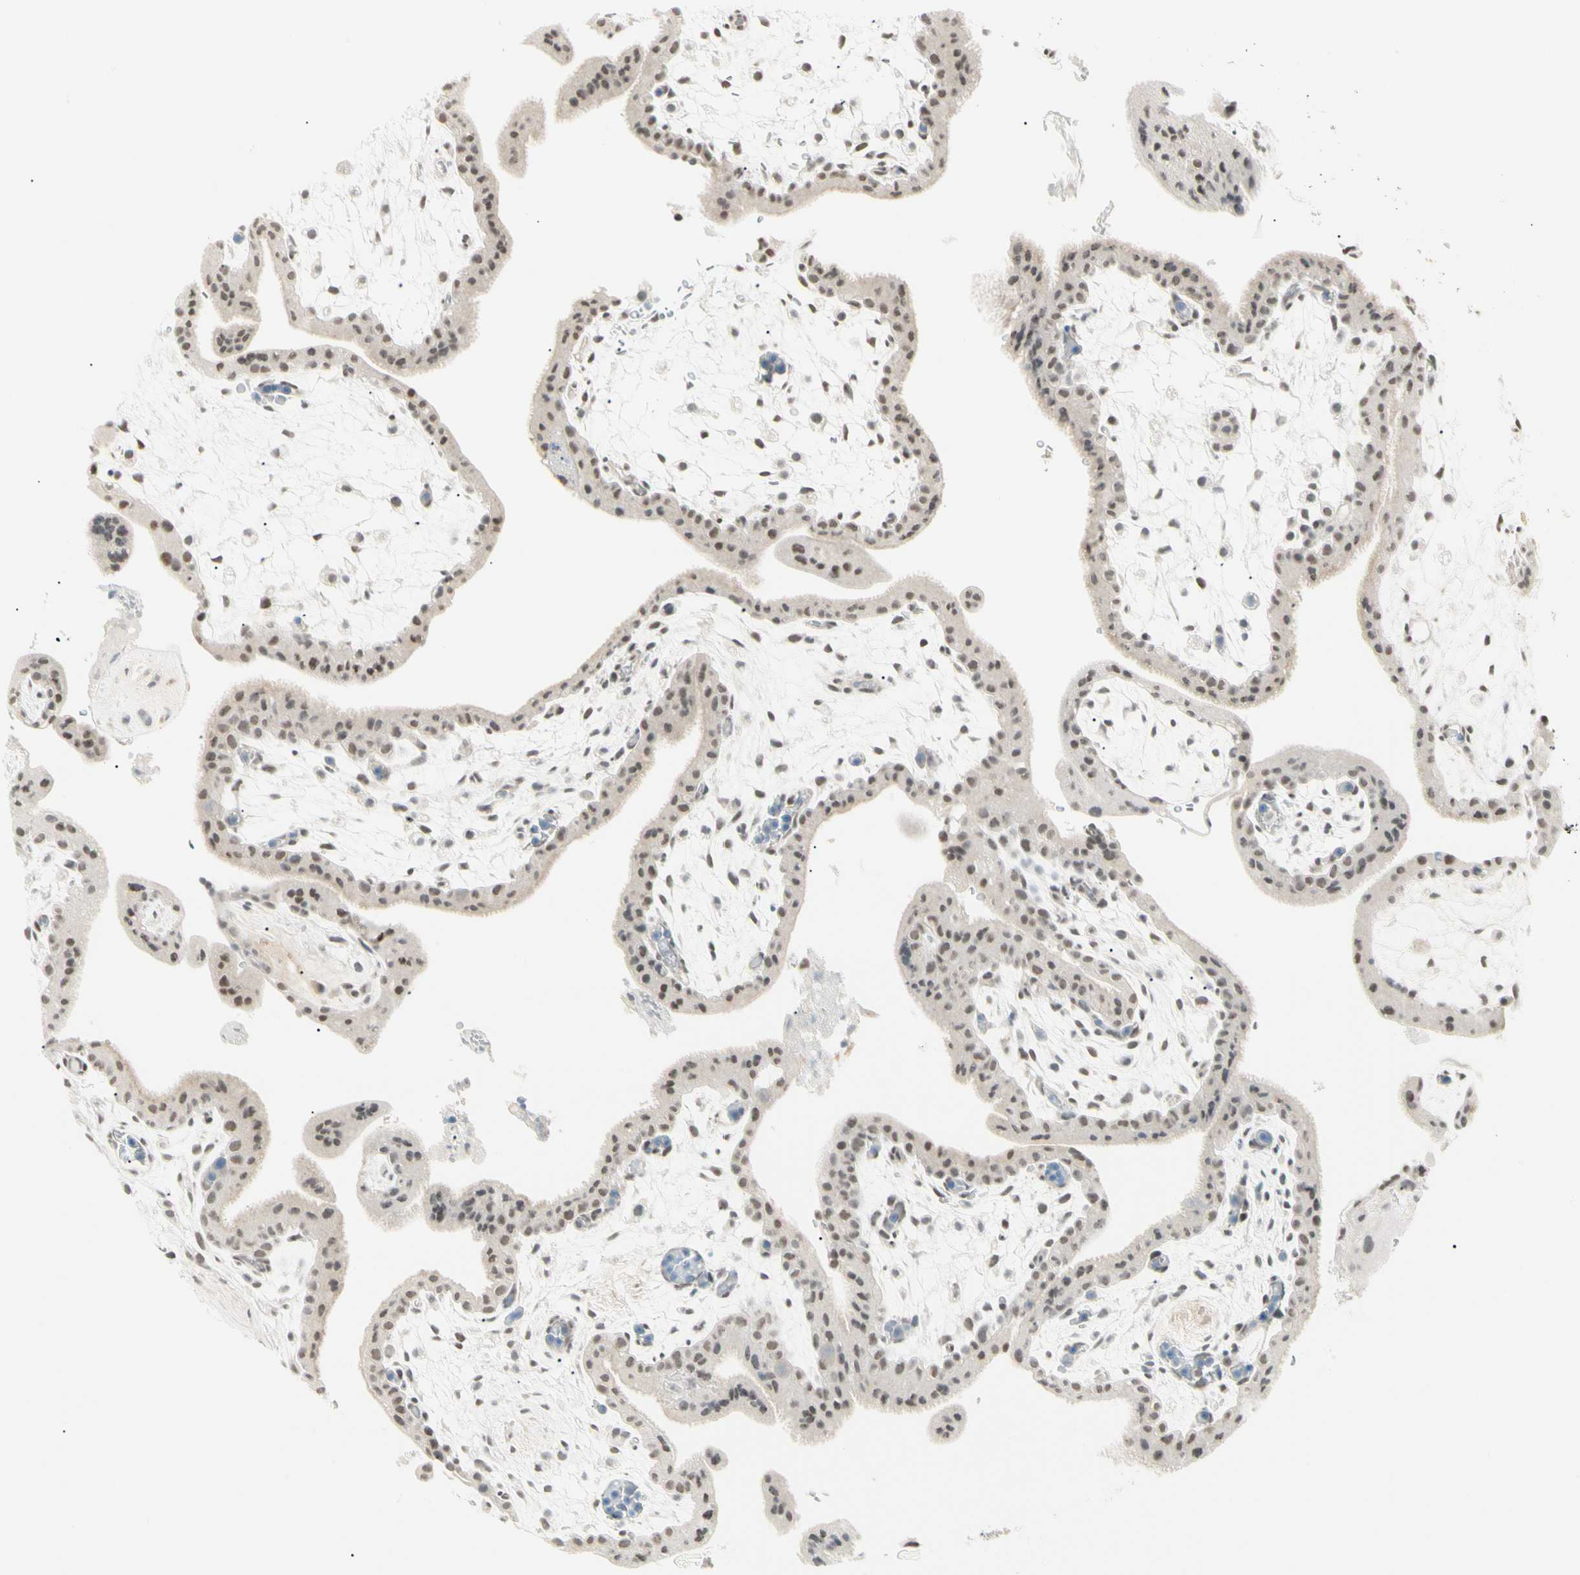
{"staining": {"intensity": "weak", "quantity": ">75%", "location": "nuclear"}, "tissue": "placenta", "cell_type": "Trophoblastic cells", "image_type": "normal", "snomed": [{"axis": "morphology", "description": "Normal tissue, NOS"}, {"axis": "topography", "description": "Placenta"}], "caption": "A histopathology image of human placenta stained for a protein reveals weak nuclear brown staining in trophoblastic cells.", "gene": "ASPN", "patient": {"sex": "female", "age": 35}}